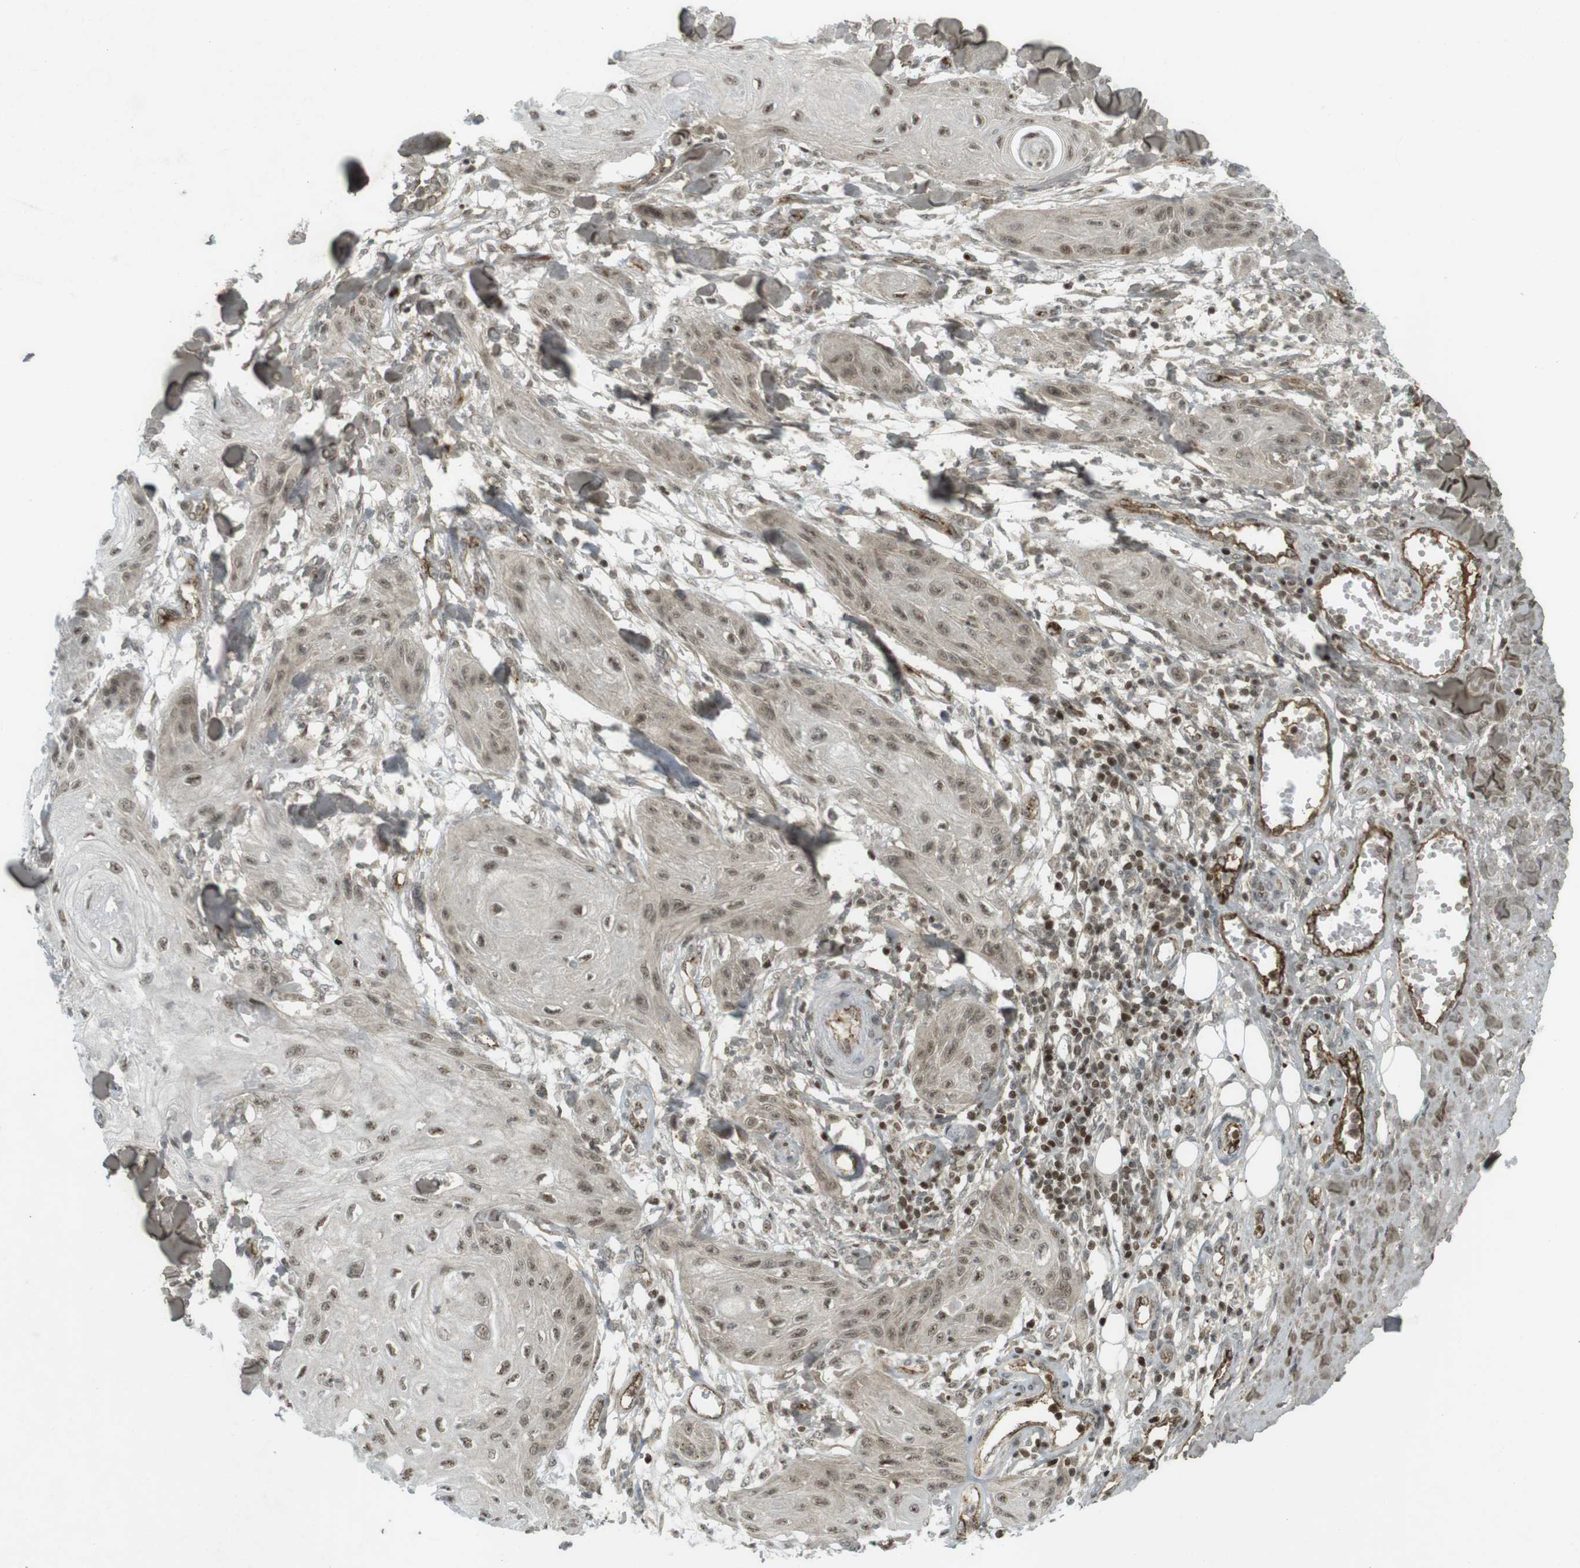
{"staining": {"intensity": "weak", "quantity": ">75%", "location": "nuclear"}, "tissue": "skin cancer", "cell_type": "Tumor cells", "image_type": "cancer", "snomed": [{"axis": "morphology", "description": "Squamous cell carcinoma, NOS"}, {"axis": "topography", "description": "Skin"}], "caption": "Skin squamous cell carcinoma stained with DAB (3,3'-diaminobenzidine) IHC exhibits low levels of weak nuclear expression in about >75% of tumor cells.", "gene": "PPP1R13B", "patient": {"sex": "male", "age": 74}}